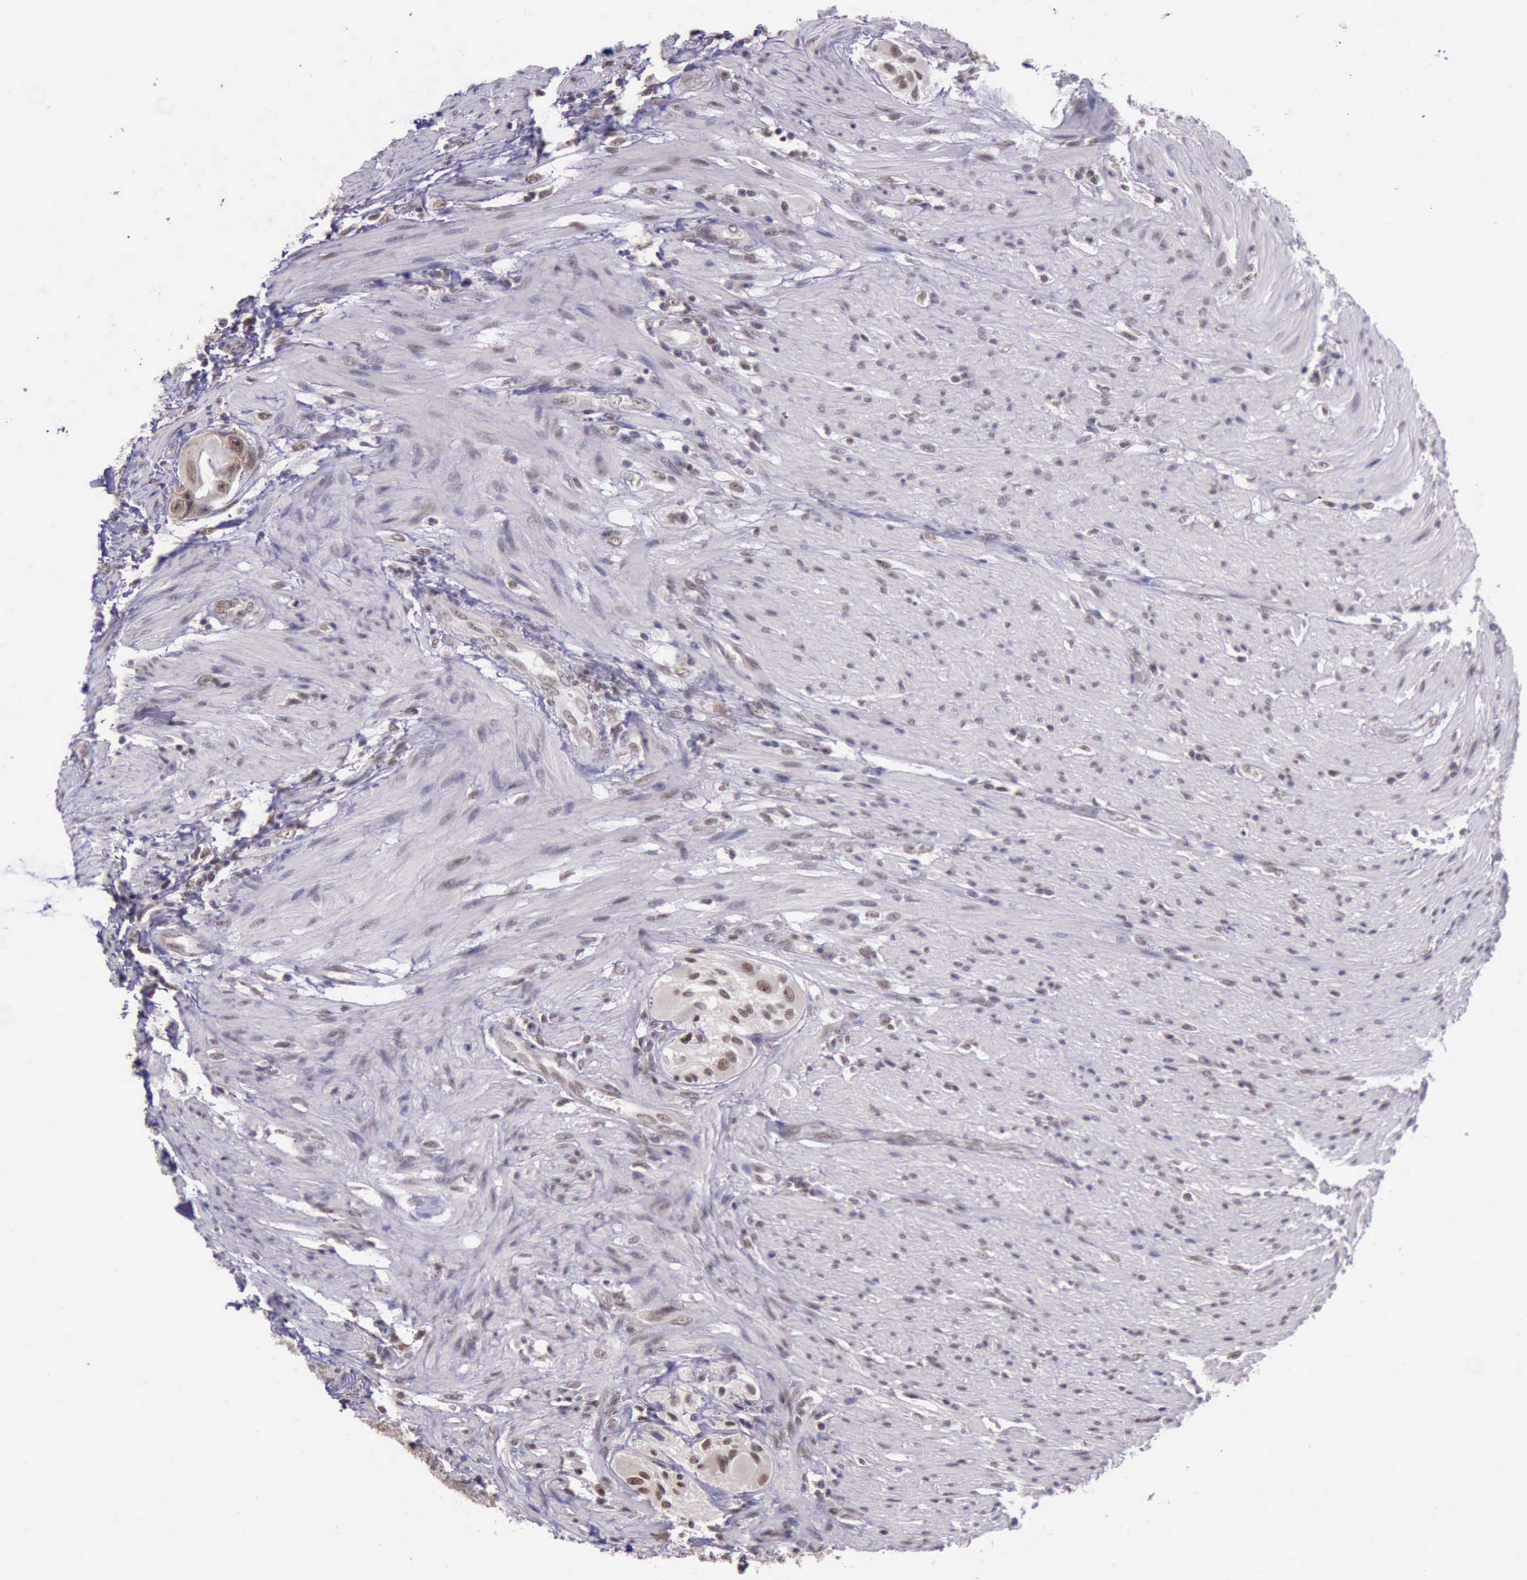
{"staining": {"intensity": "weak", "quantity": "25%-75%", "location": "nuclear"}, "tissue": "colorectal cancer", "cell_type": "Tumor cells", "image_type": "cancer", "snomed": [{"axis": "morphology", "description": "Adenocarcinoma, NOS"}, {"axis": "topography", "description": "Colon"}], "caption": "Human colorectal cancer stained with a brown dye displays weak nuclear positive expression in about 25%-75% of tumor cells.", "gene": "PRPF39", "patient": {"sex": "female", "age": 46}}